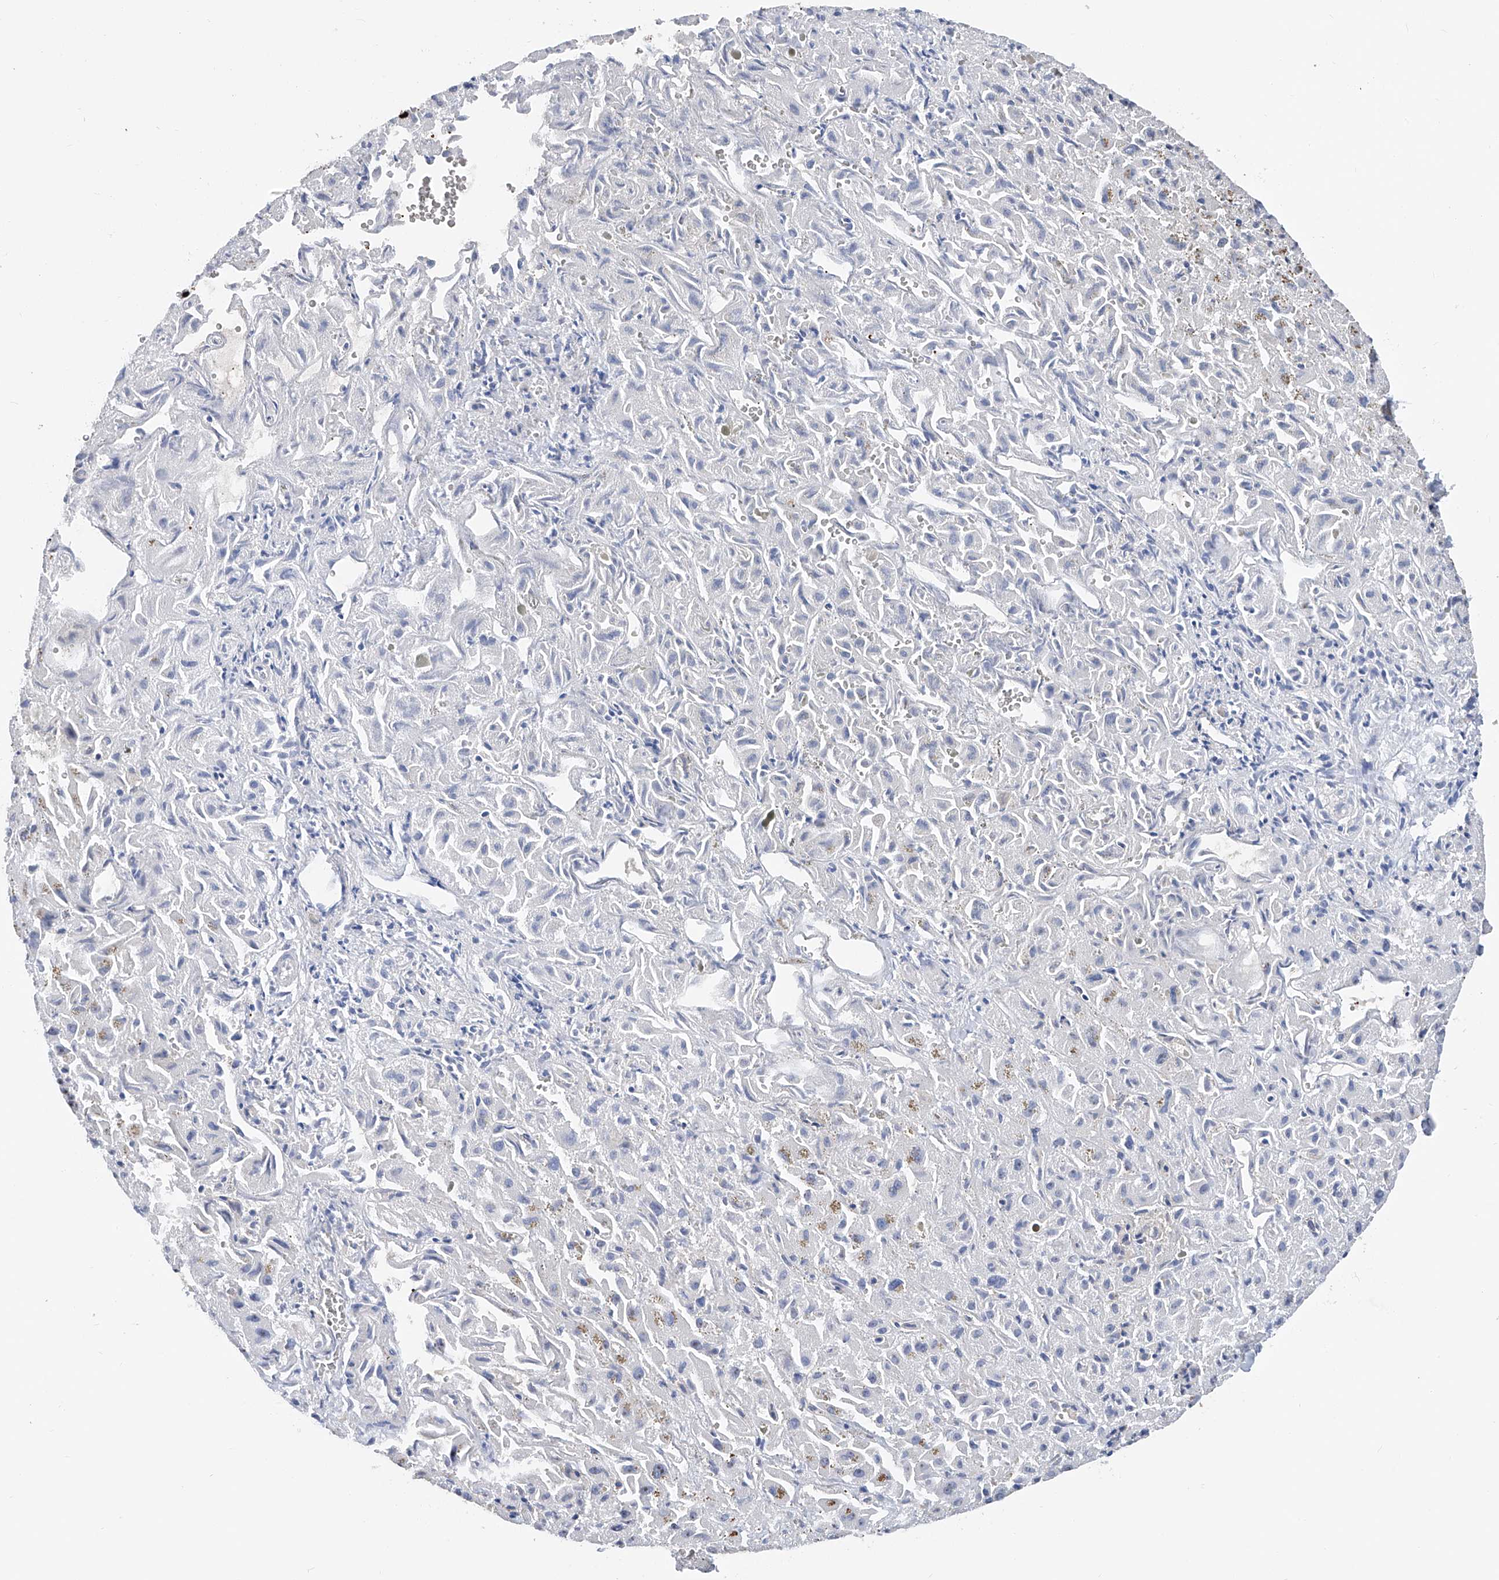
{"staining": {"intensity": "negative", "quantity": "none", "location": "none"}, "tissue": "liver cancer", "cell_type": "Tumor cells", "image_type": "cancer", "snomed": [{"axis": "morphology", "description": "Cholangiocarcinoma"}, {"axis": "topography", "description": "Liver"}], "caption": "Immunohistochemistry (IHC) of liver cancer (cholangiocarcinoma) exhibits no positivity in tumor cells. The staining was performed using DAB to visualize the protein expression in brown, while the nuclei were stained in blue with hematoxylin (Magnification: 20x).", "gene": "ZNF484", "patient": {"sex": "female", "age": 52}}